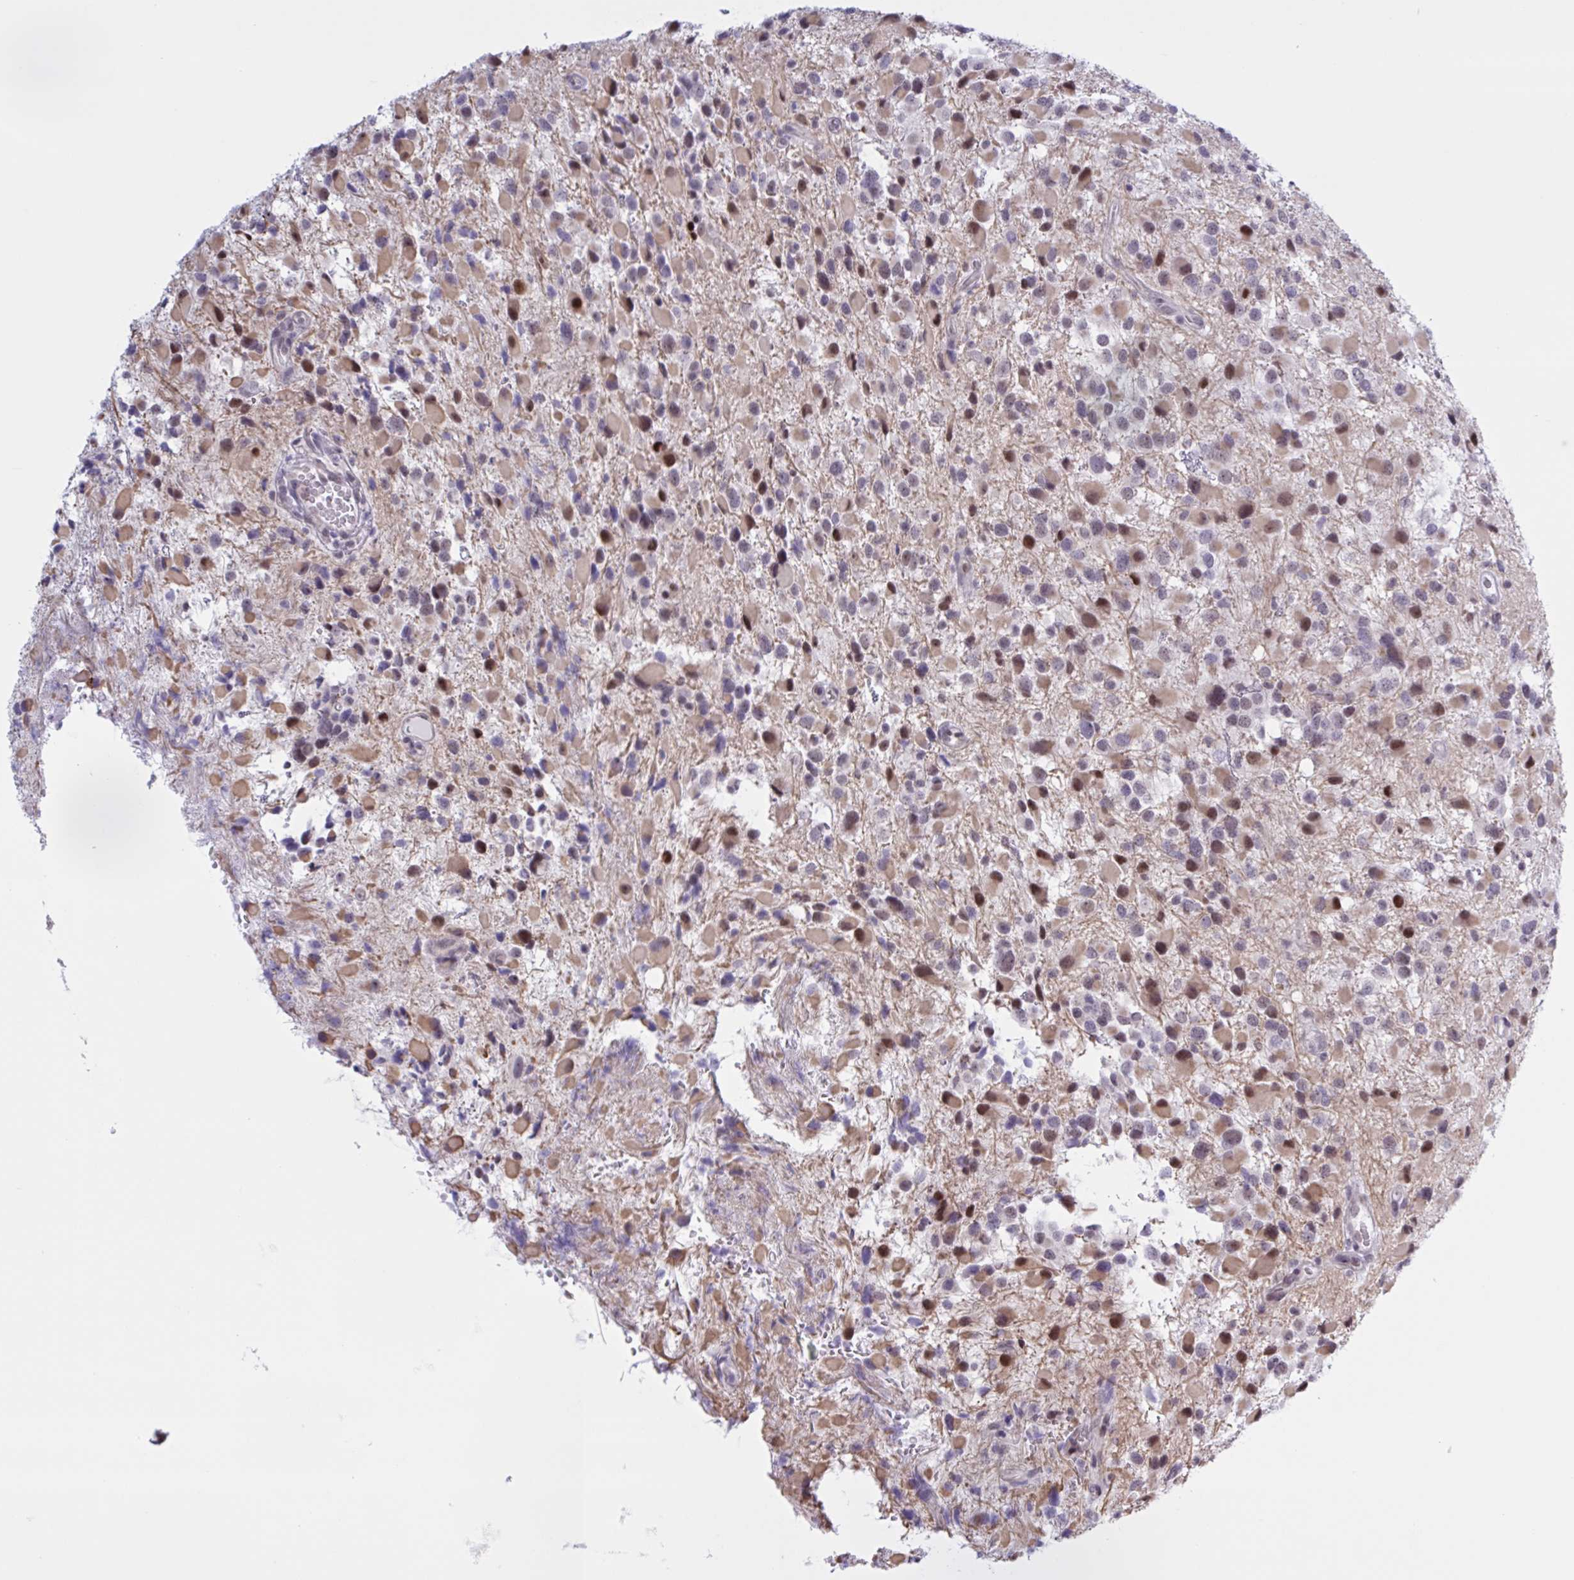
{"staining": {"intensity": "moderate", "quantity": "25%-75%", "location": "cytoplasmic/membranous,nuclear"}, "tissue": "glioma", "cell_type": "Tumor cells", "image_type": "cancer", "snomed": [{"axis": "morphology", "description": "Glioma, malignant, High grade"}, {"axis": "topography", "description": "Brain"}], "caption": "Immunohistochemical staining of malignant glioma (high-grade) reveals medium levels of moderate cytoplasmic/membranous and nuclear protein staining in approximately 25%-75% of tumor cells. The staining is performed using DAB brown chromogen to label protein expression. The nuclei are counter-stained blue using hematoxylin.", "gene": "PRMT6", "patient": {"sex": "female", "age": 40}}